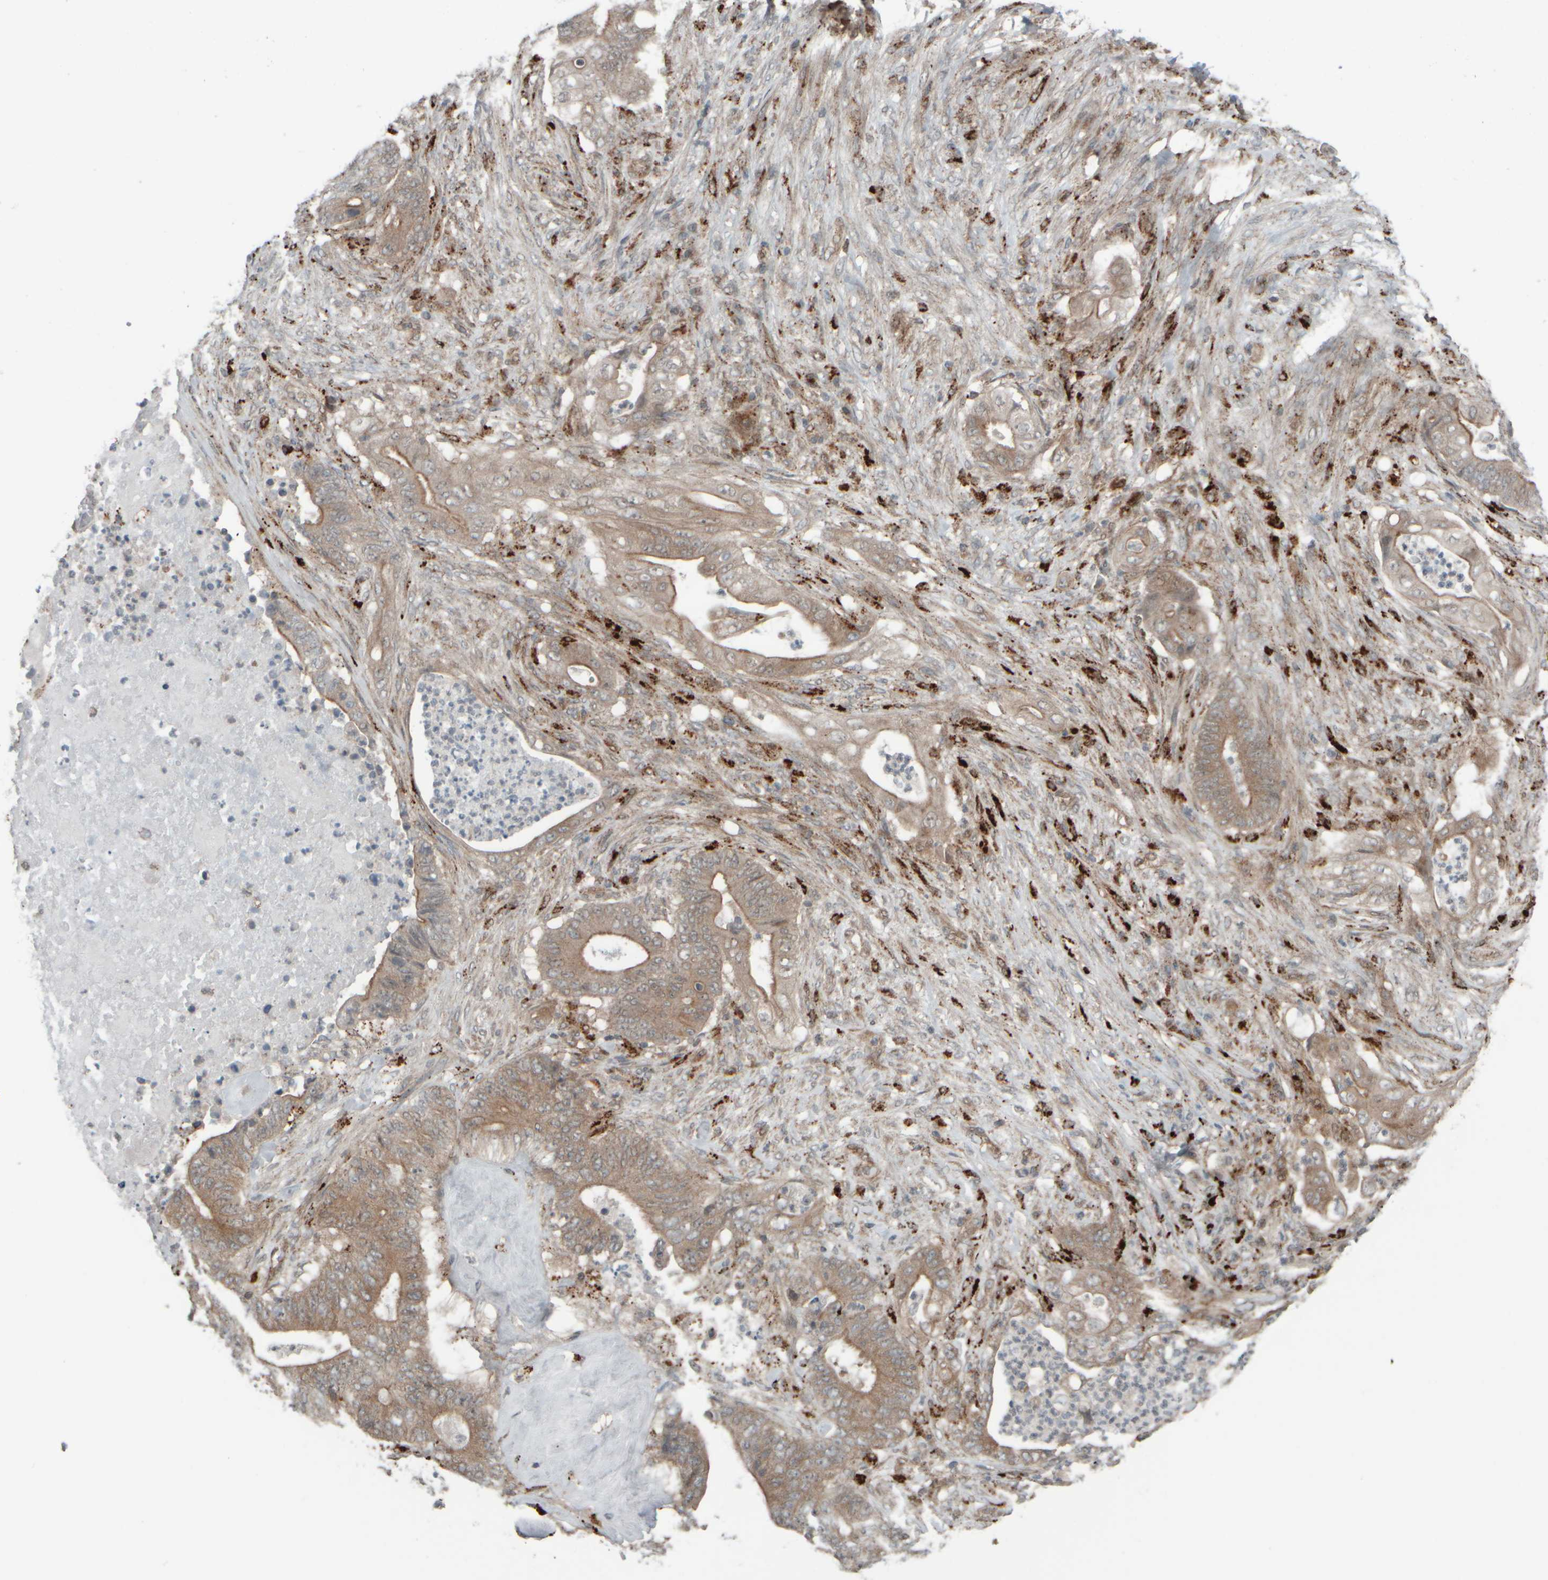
{"staining": {"intensity": "weak", "quantity": ">75%", "location": "cytoplasmic/membranous"}, "tissue": "stomach cancer", "cell_type": "Tumor cells", "image_type": "cancer", "snomed": [{"axis": "morphology", "description": "Adenocarcinoma, NOS"}, {"axis": "topography", "description": "Stomach"}], "caption": "DAB immunohistochemical staining of human adenocarcinoma (stomach) shows weak cytoplasmic/membranous protein positivity in about >75% of tumor cells. The protein of interest is stained brown, and the nuclei are stained in blue (DAB IHC with brightfield microscopy, high magnification).", "gene": "GIGYF1", "patient": {"sex": "female", "age": 73}}